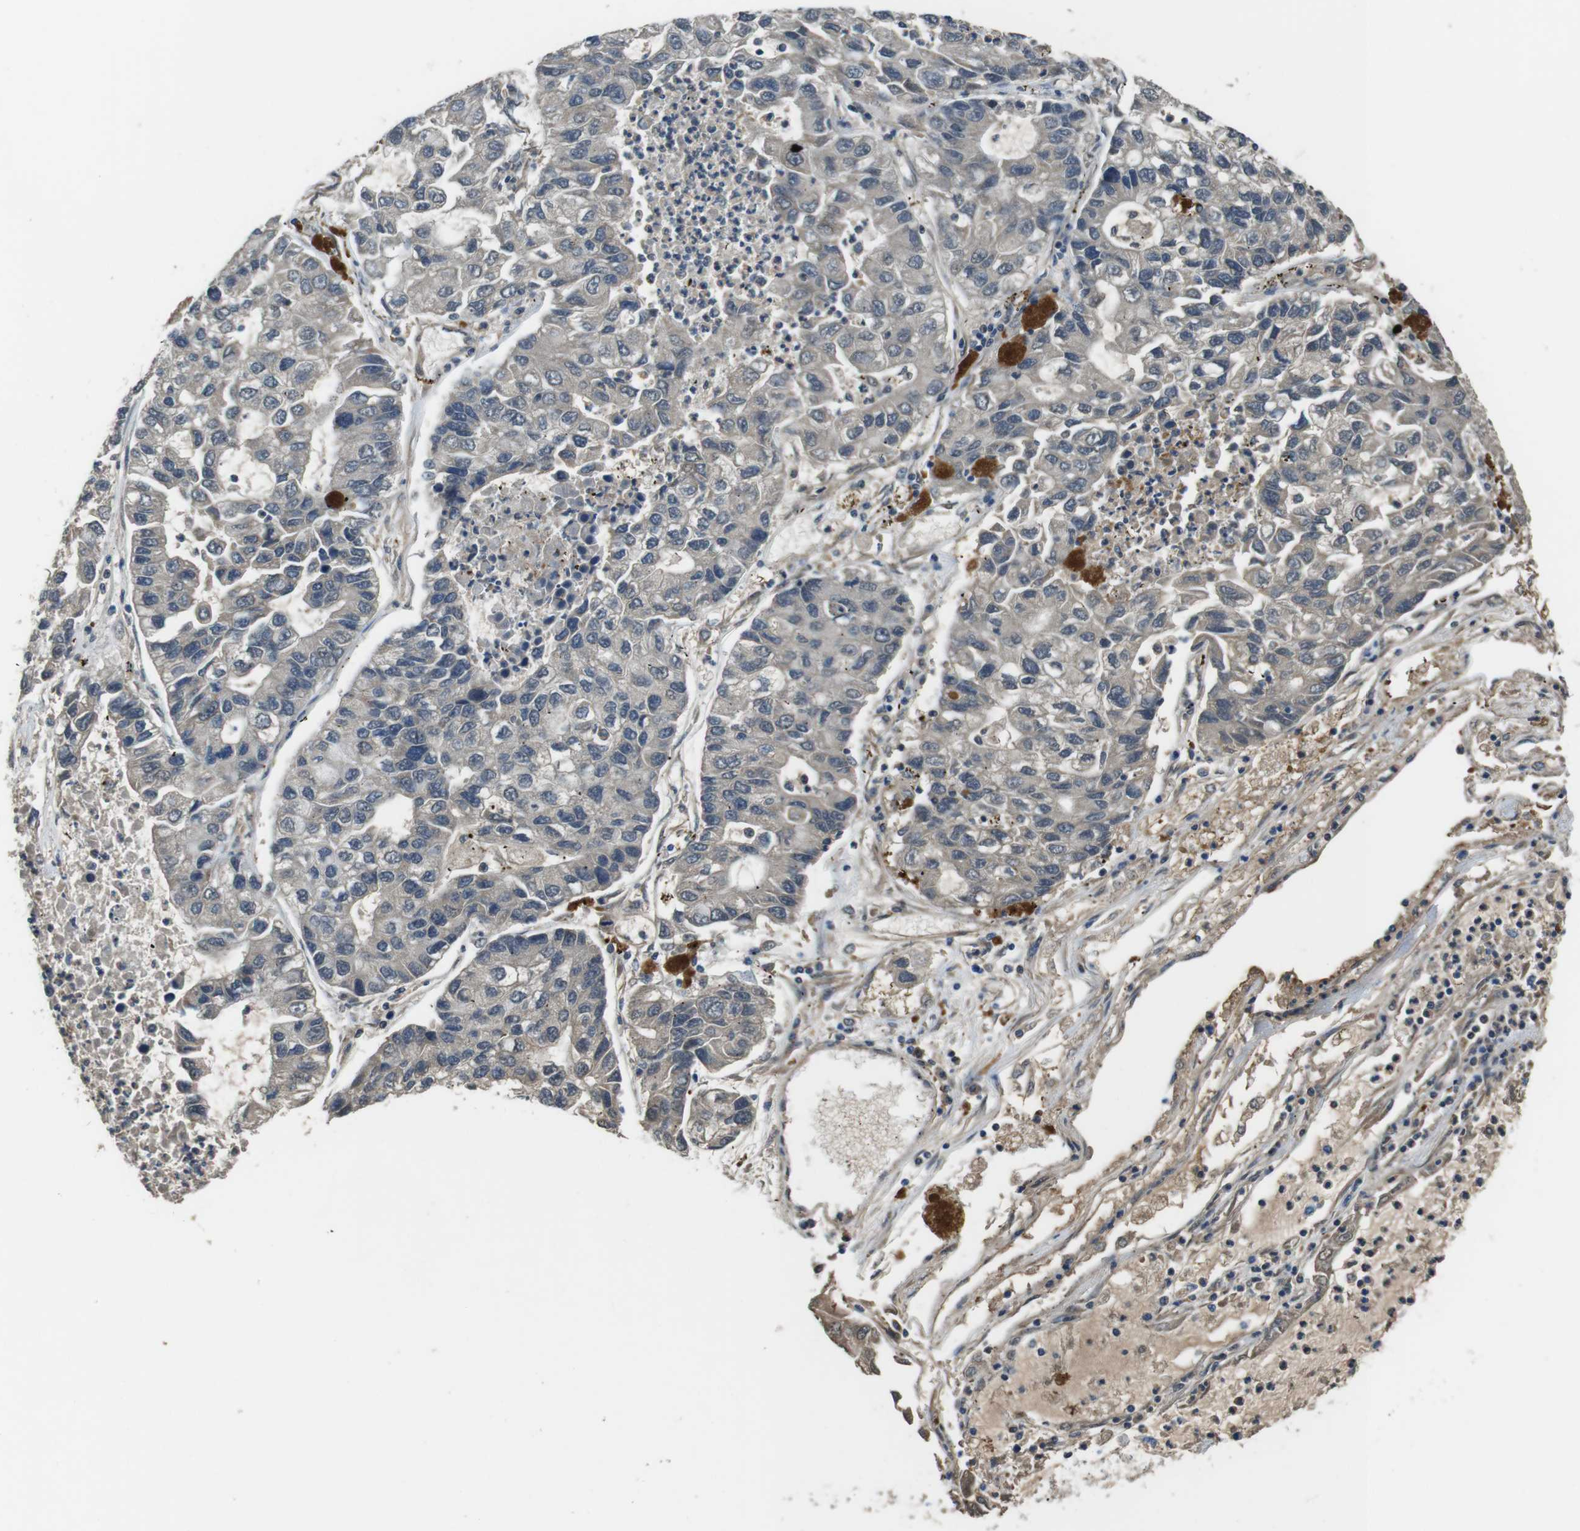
{"staining": {"intensity": "negative", "quantity": "none", "location": "none"}, "tissue": "lung cancer", "cell_type": "Tumor cells", "image_type": "cancer", "snomed": [{"axis": "morphology", "description": "Adenocarcinoma, NOS"}, {"axis": "topography", "description": "Lung"}], "caption": "IHC image of neoplastic tissue: lung adenocarcinoma stained with DAB exhibits no significant protein expression in tumor cells.", "gene": "TMPRSS15", "patient": {"sex": "female", "age": 51}}